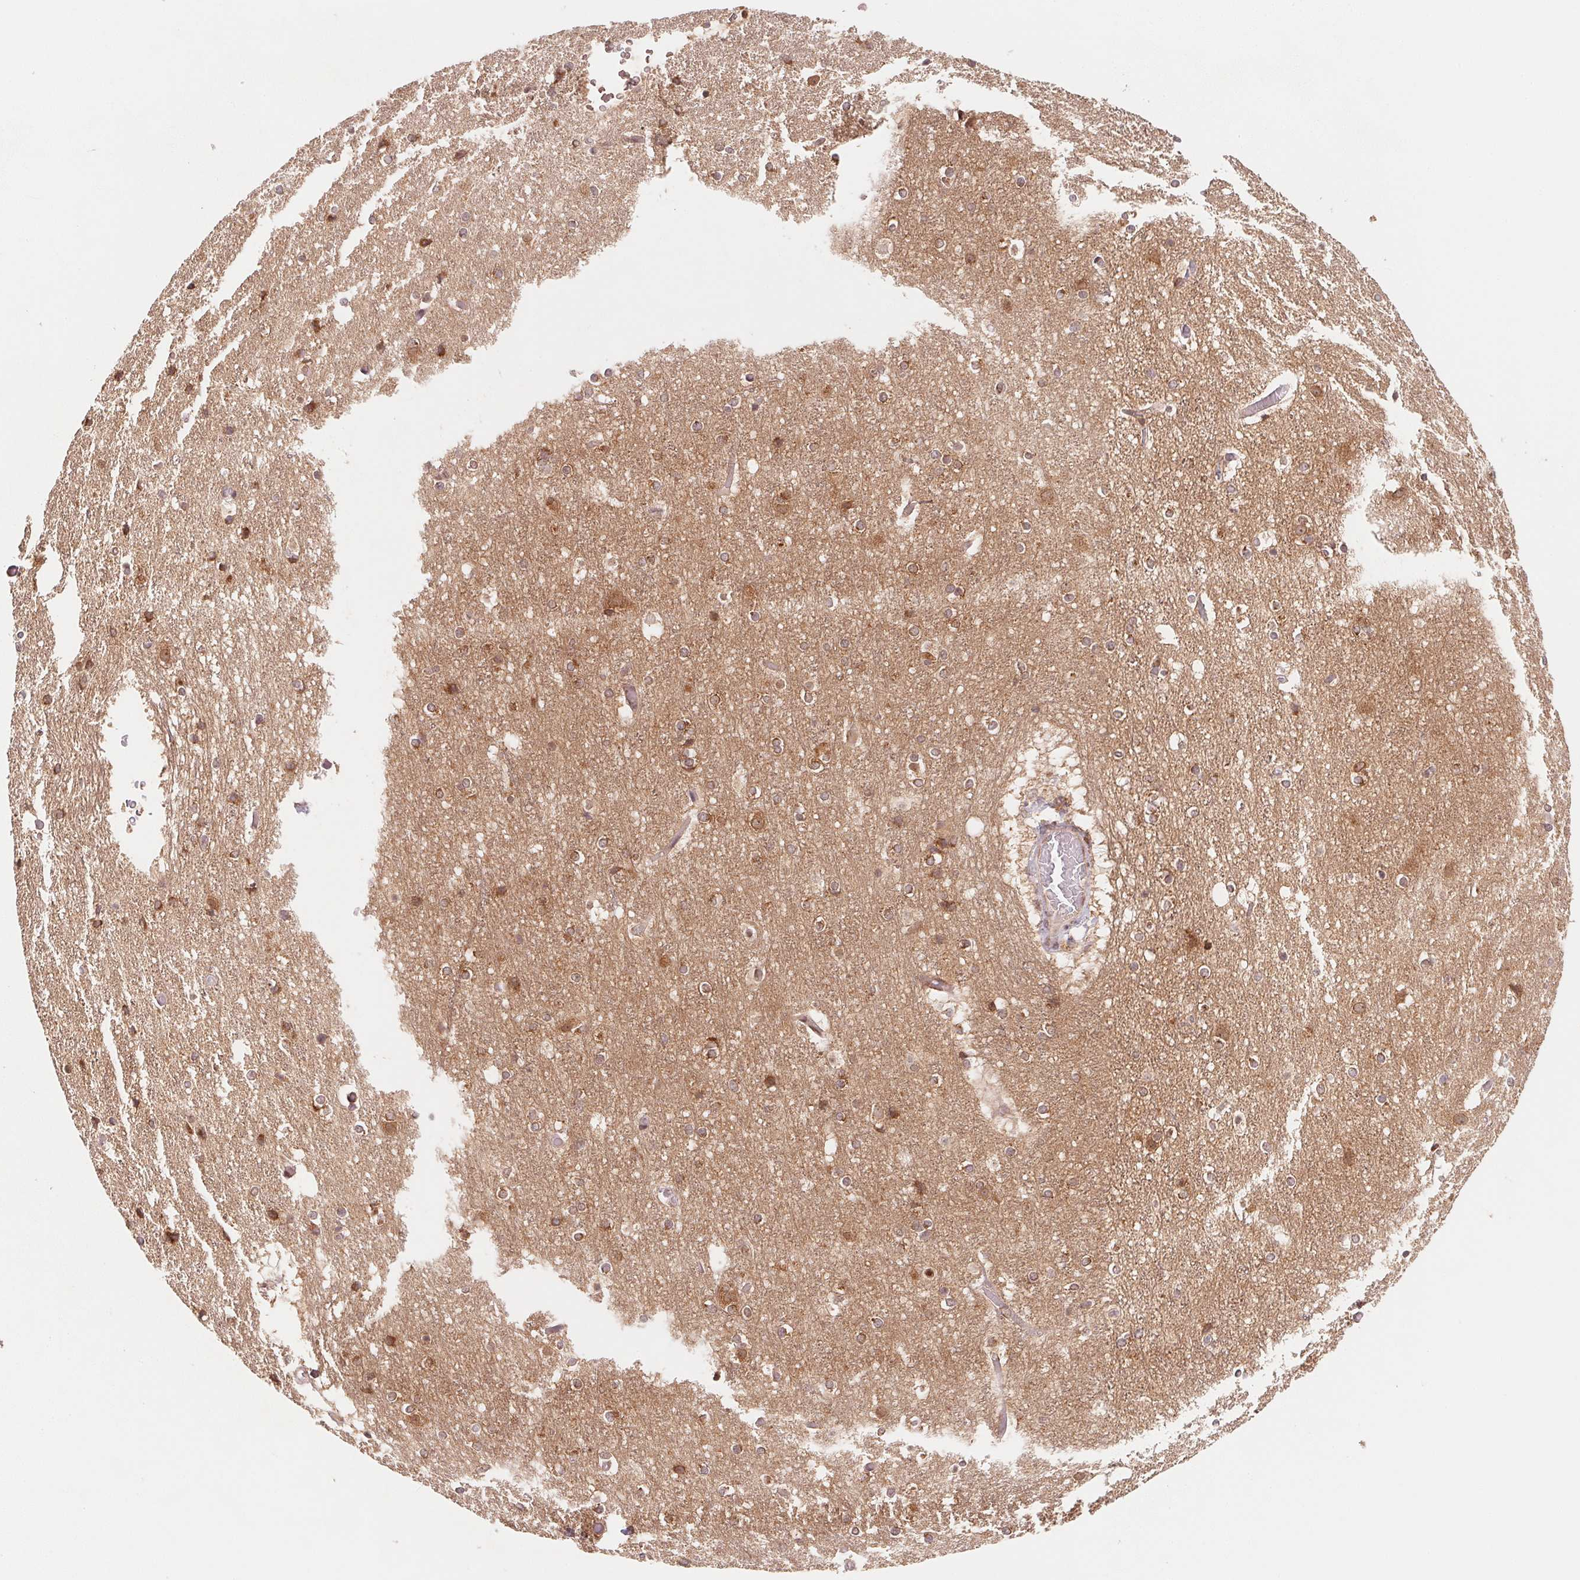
{"staining": {"intensity": "negative", "quantity": "none", "location": "none"}, "tissue": "cerebral cortex", "cell_type": "Endothelial cells", "image_type": "normal", "snomed": [{"axis": "morphology", "description": "Normal tissue, NOS"}, {"axis": "topography", "description": "Cerebral cortex"}], "caption": "Endothelial cells show no significant expression in normal cerebral cortex. (DAB IHC with hematoxylin counter stain).", "gene": "CCDC102B", "patient": {"sex": "female", "age": 52}}